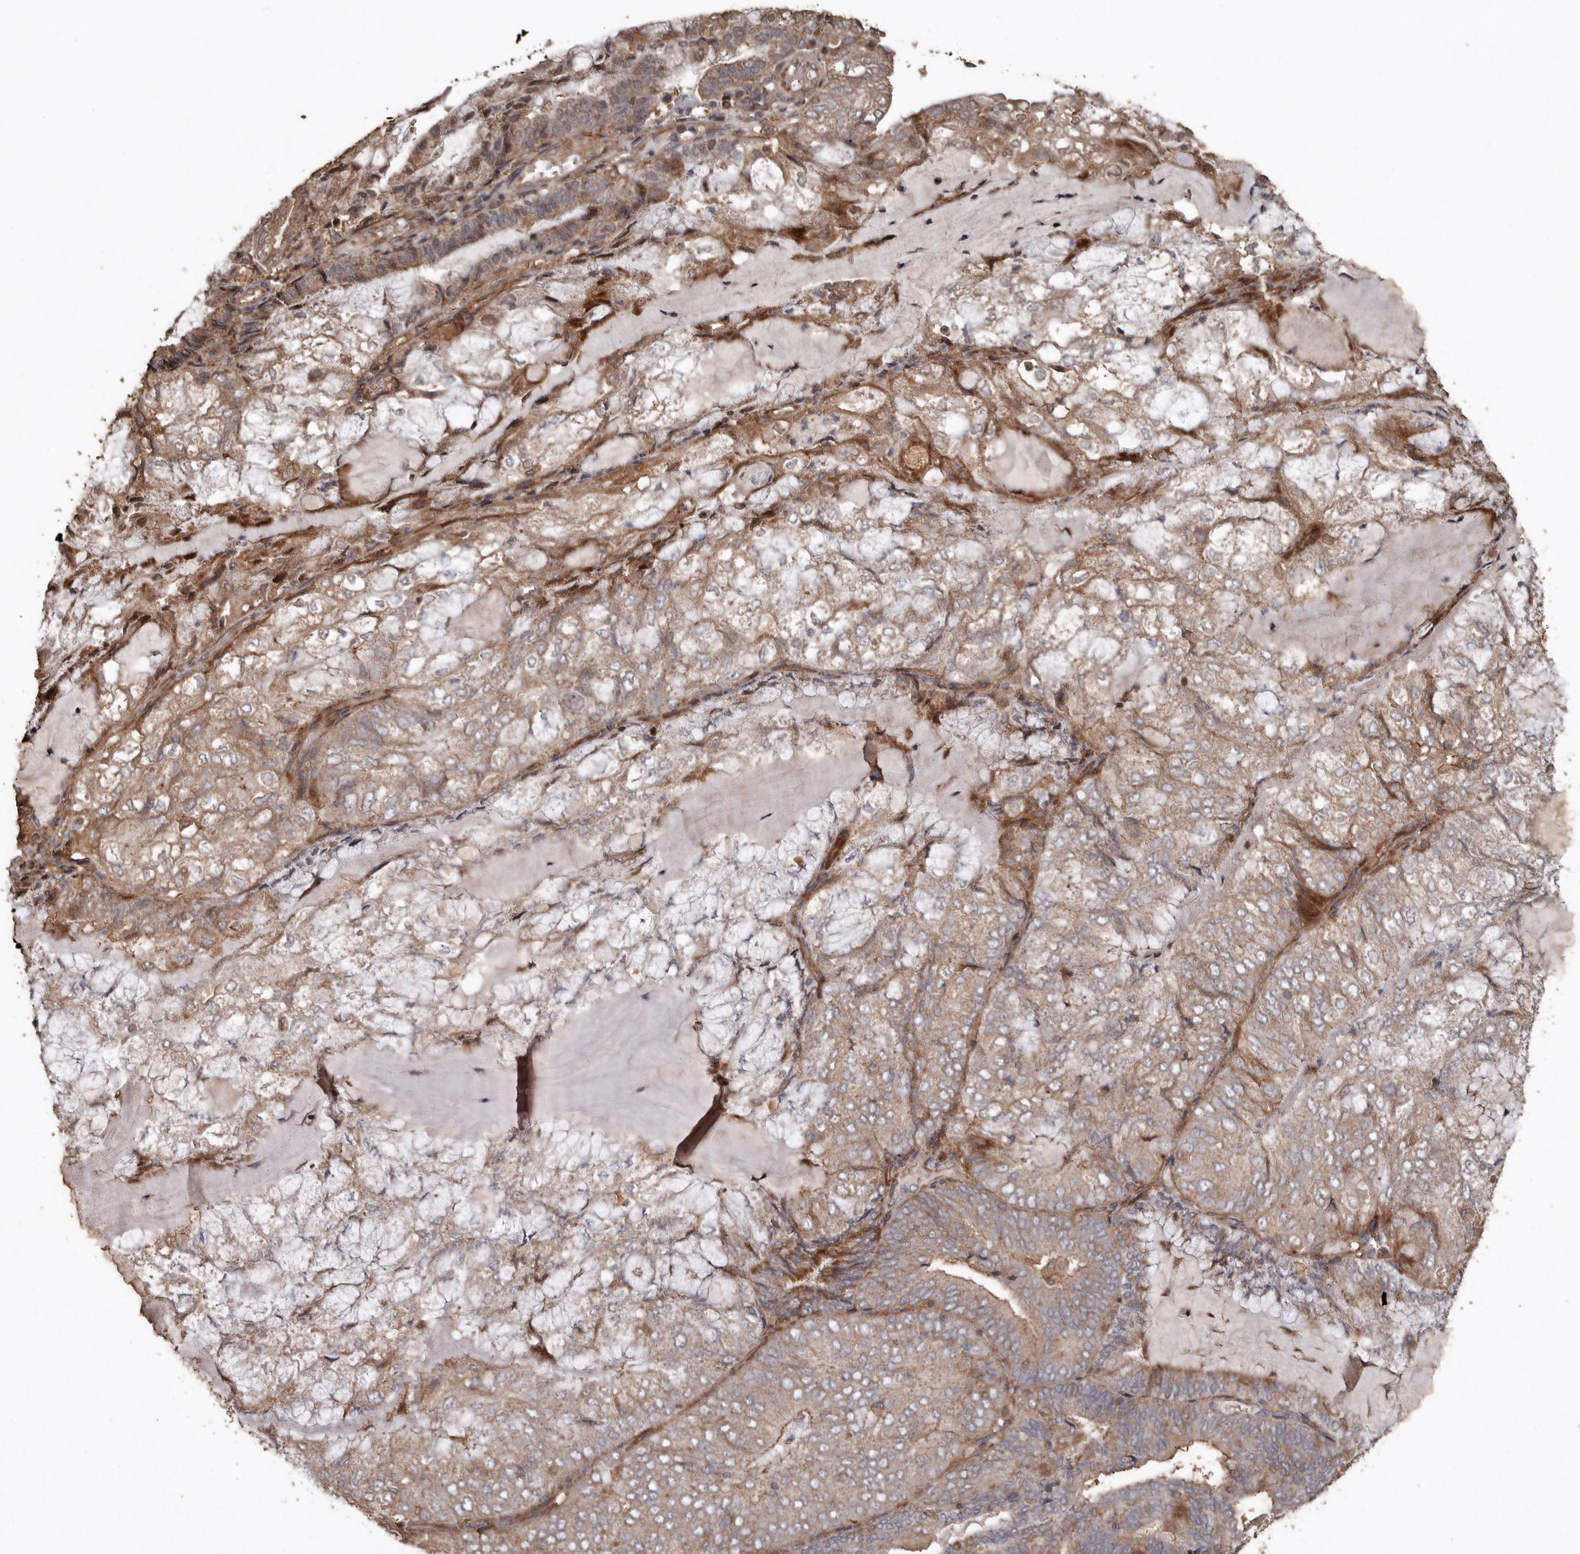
{"staining": {"intensity": "moderate", "quantity": "25%-75%", "location": "cytoplasmic/membranous"}, "tissue": "endometrial cancer", "cell_type": "Tumor cells", "image_type": "cancer", "snomed": [{"axis": "morphology", "description": "Adenocarcinoma, NOS"}, {"axis": "topography", "description": "Endometrium"}], "caption": "Endometrial adenocarcinoma stained with DAB (3,3'-diaminobenzidine) IHC demonstrates medium levels of moderate cytoplasmic/membranous positivity in approximately 25%-75% of tumor cells.", "gene": "RANBP17", "patient": {"sex": "female", "age": 81}}